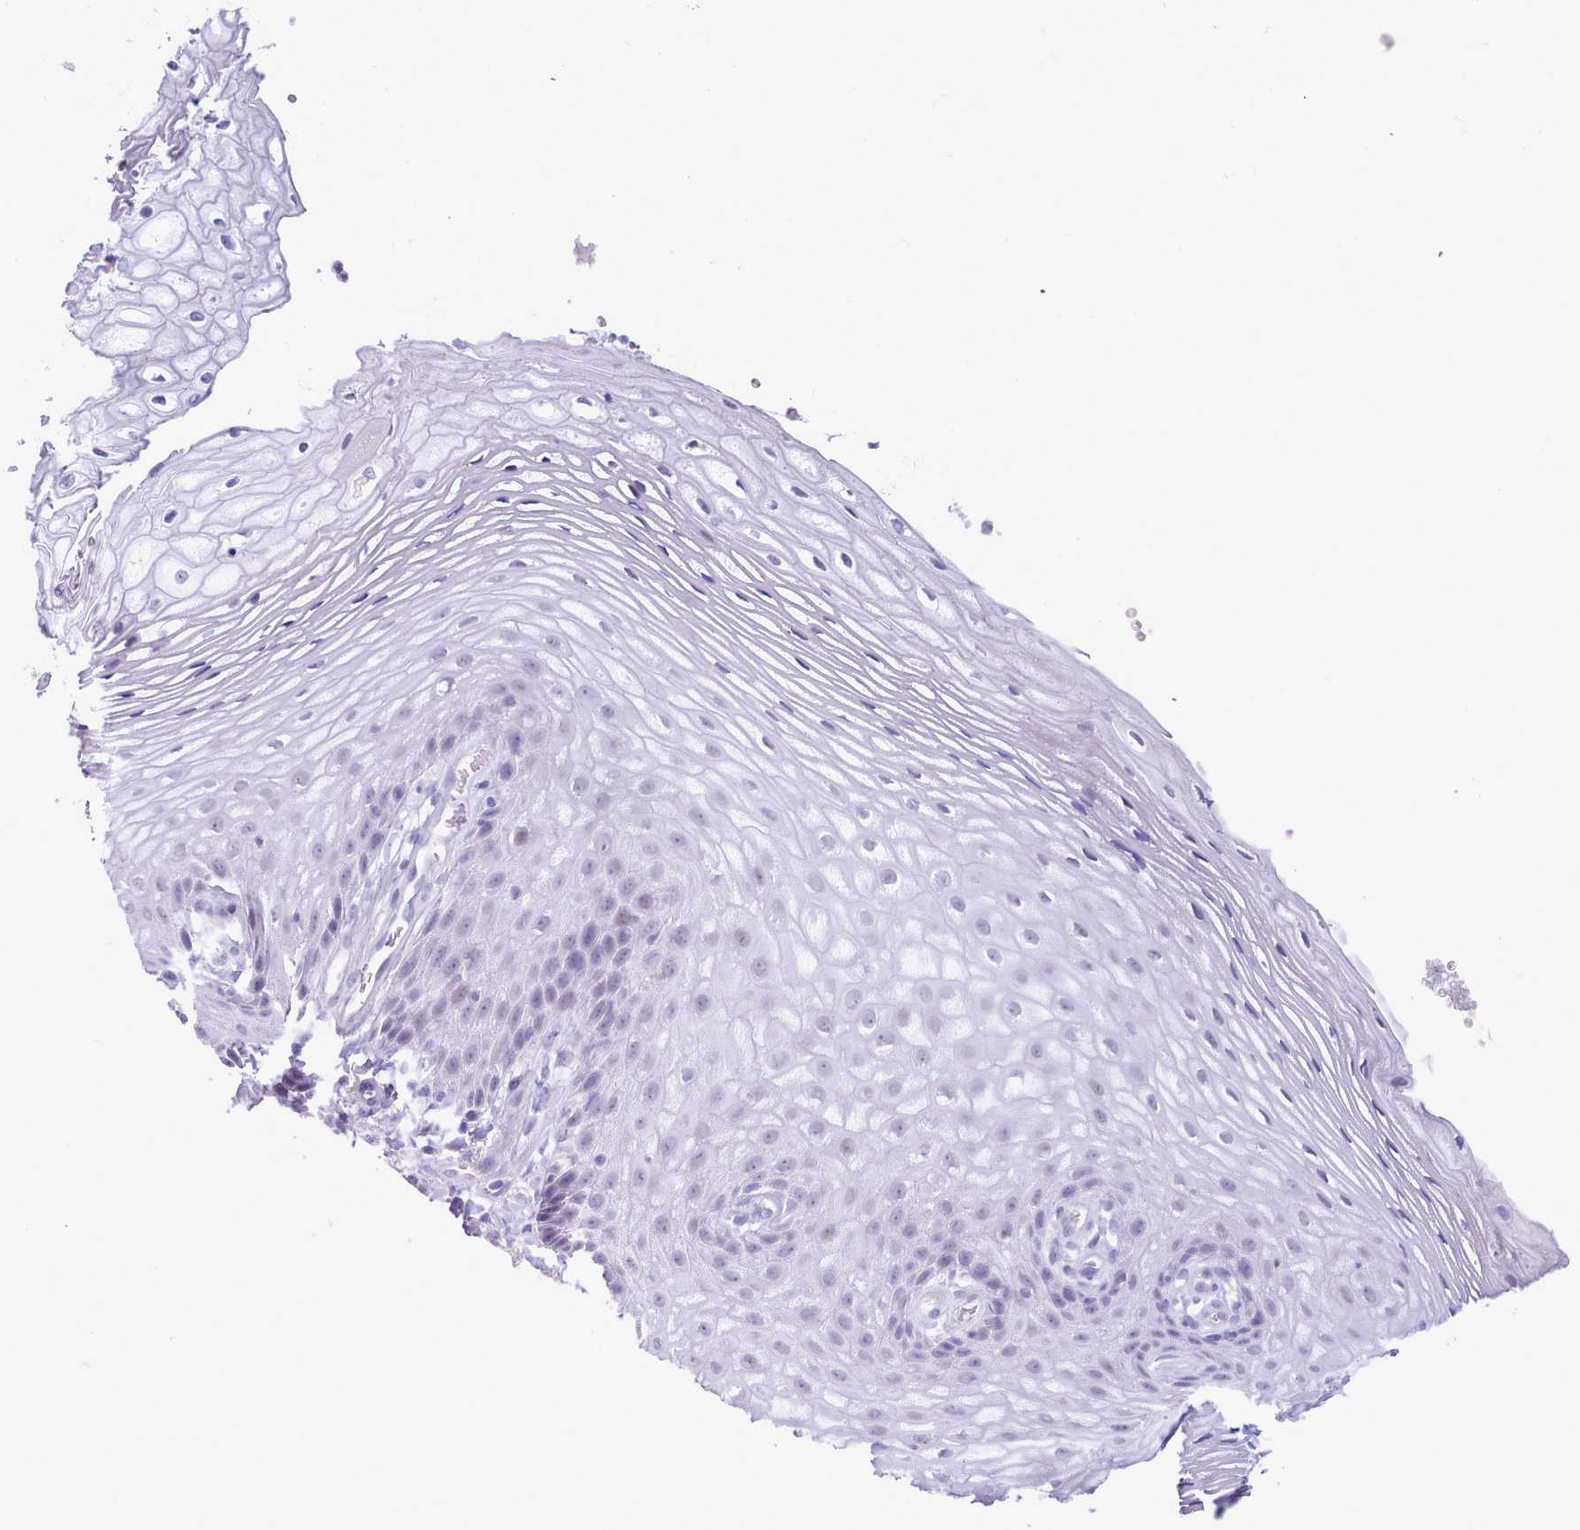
{"staining": {"intensity": "negative", "quantity": "none", "location": "none"}, "tissue": "vagina", "cell_type": "Squamous epithelial cells", "image_type": "normal", "snomed": [{"axis": "morphology", "description": "Normal tissue, NOS"}, {"axis": "topography", "description": "Vagina"}], "caption": "The micrograph demonstrates no significant staining in squamous epithelial cells of vagina.", "gene": "LRRC37A2", "patient": {"sex": "female", "age": 60}}